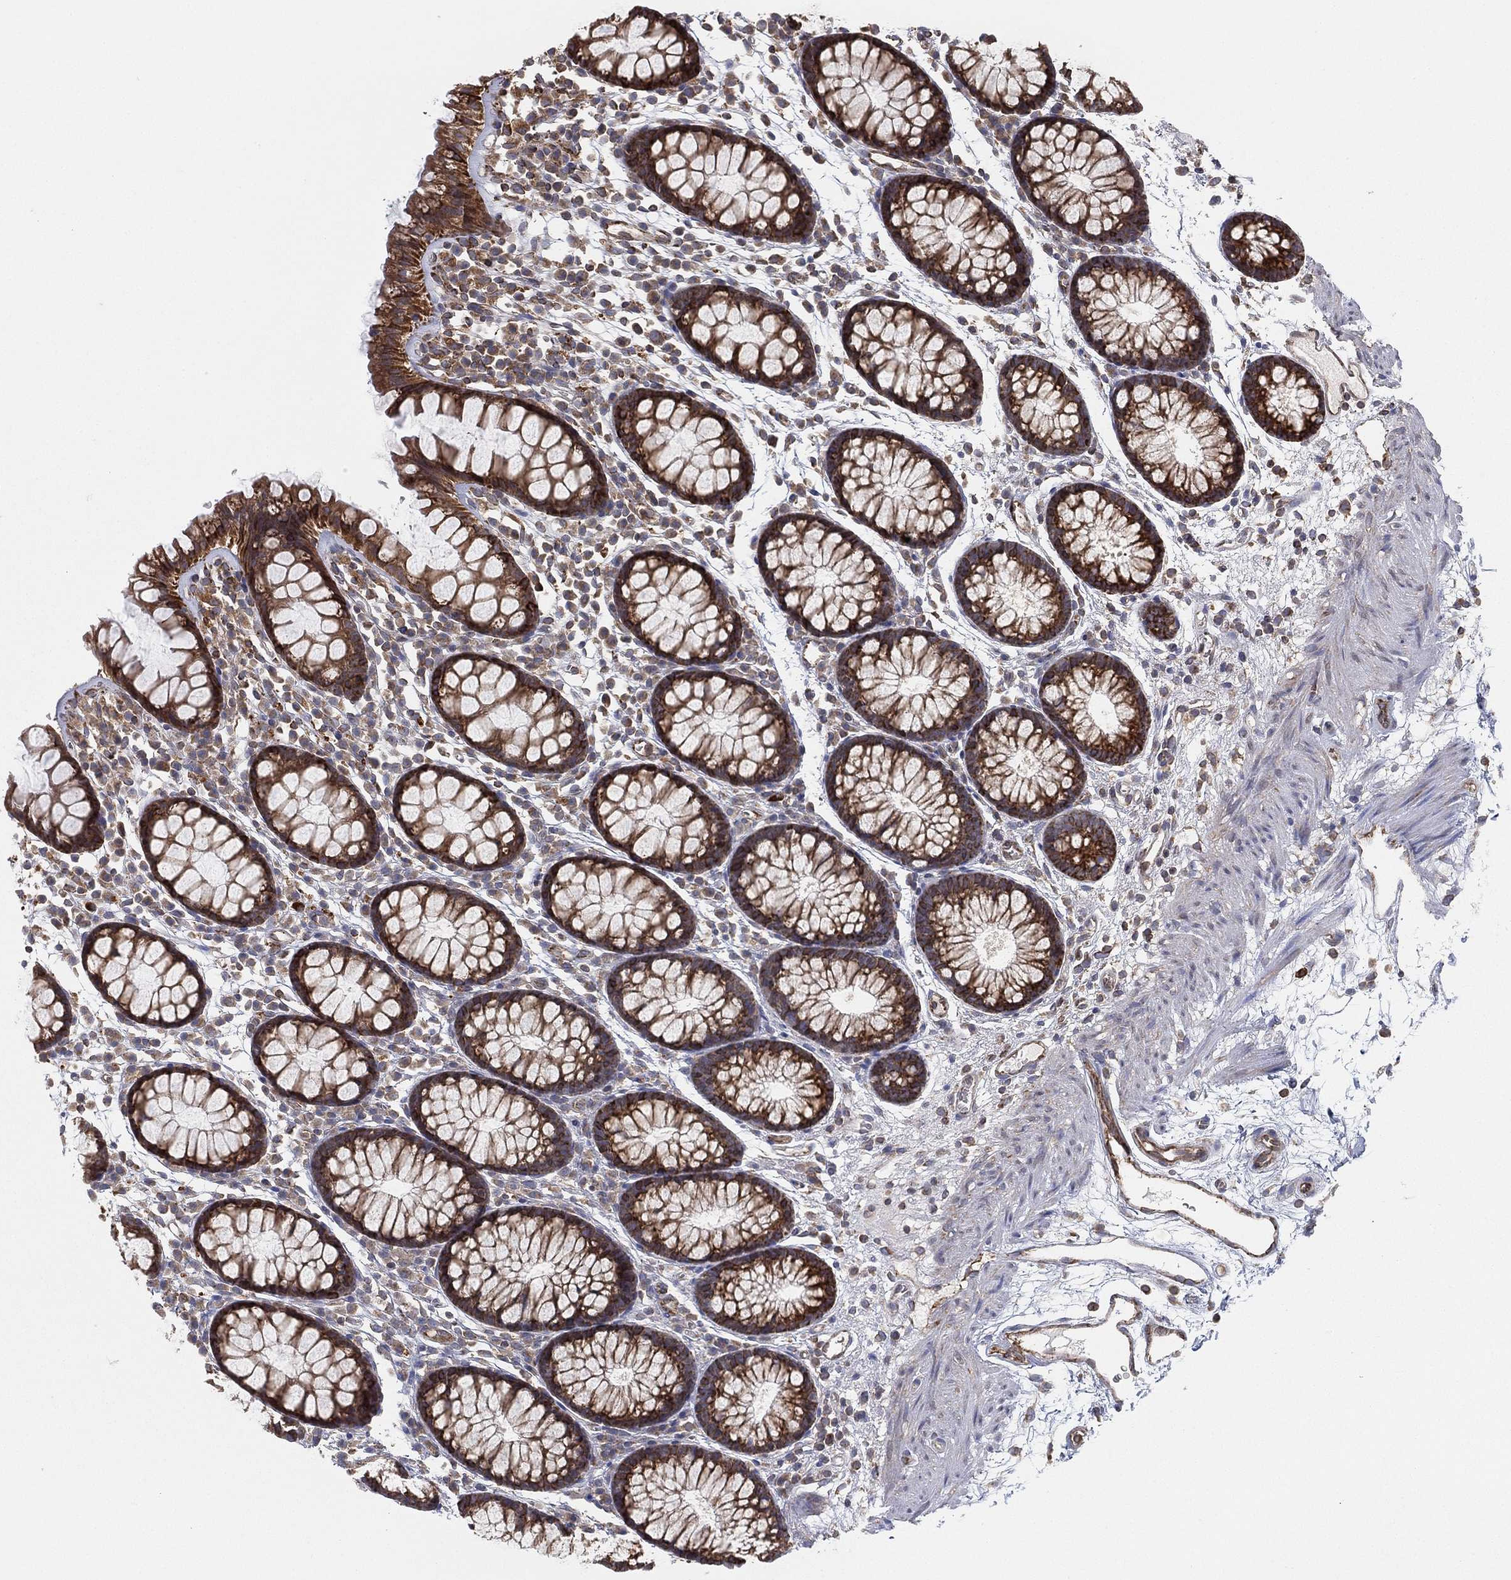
{"staining": {"intensity": "moderate", "quantity": ">75%", "location": "cytoplasmic/membranous"}, "tissue": "colon", "cell_type": "Endothelial cells", "image_type": "normal", "snomed": [{"axis": "morphology", "description": "Normal tissue, NOS"}, {"axis": "topography", "description": "Colon"}], "caption": "Immunohistochemical staining of unremarkable colon shows medium levels of moderate cytoplasmic/membranous positivity in approximately >75% of endothelial cells.", "gene": "CYB5B", "patient": {"sex": "male", "age": 76}}